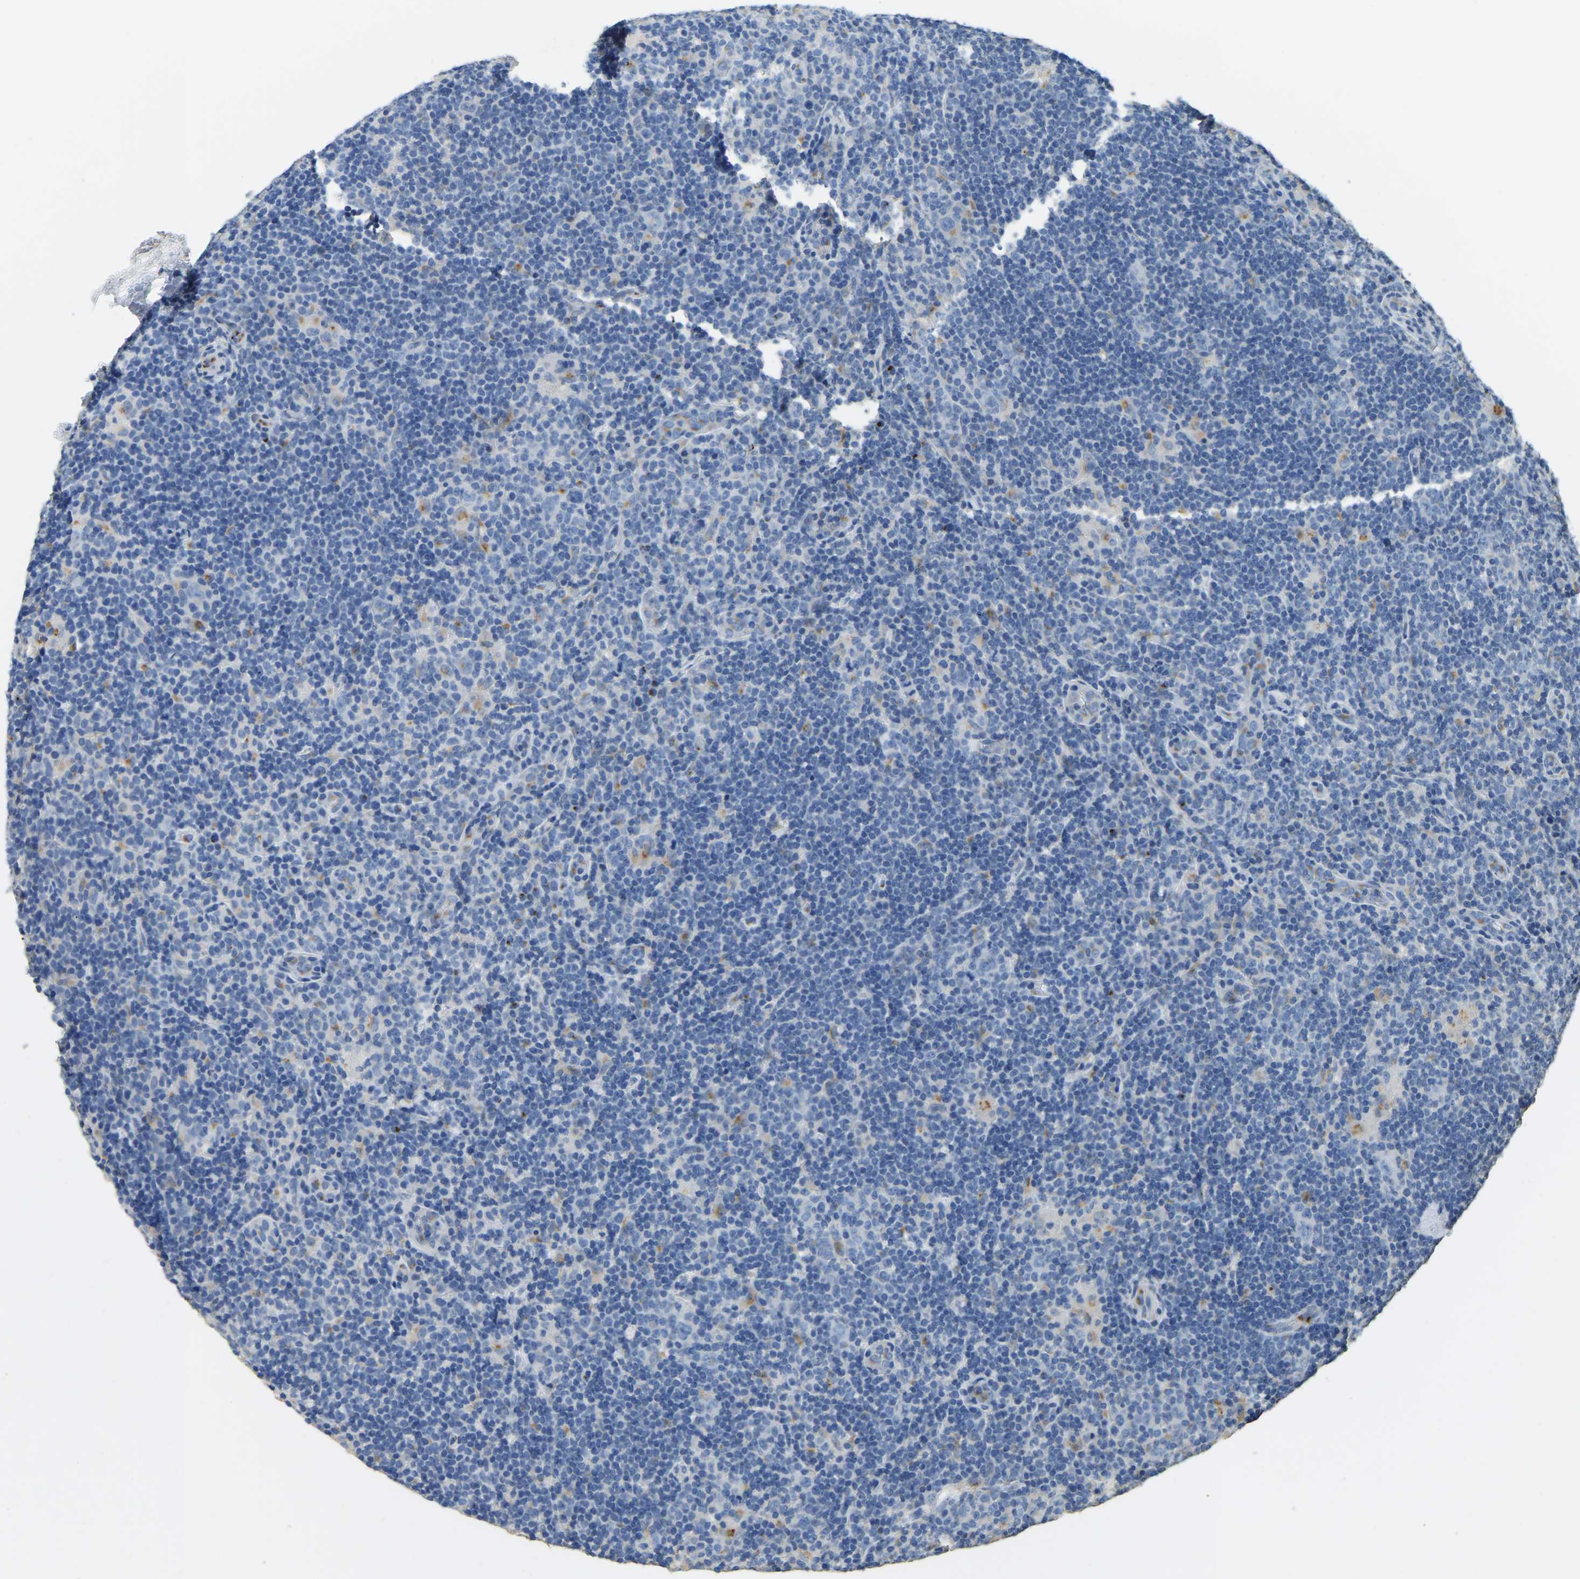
{"staining": {"intensity": "negative", "quantity": "none", "location": "none"}, "tissue": "lymphoma", "cell_type": "Tumor cells", "image_type": "cancer", "snomed": [{"axis": "morphology", "description": "Hodgkin's disease, NOS"}, {"axis": "topography", "description": "Lymph node"}], "caption": "Tumor cells are negative for brown protein staining in Hodgkin's disease. The staining is performed using DAB brown chromogen with nuclei counter-stained in using hematoxylin.", "gene": "FAM174A", "patient": {"sex": "female", "age": 57}}